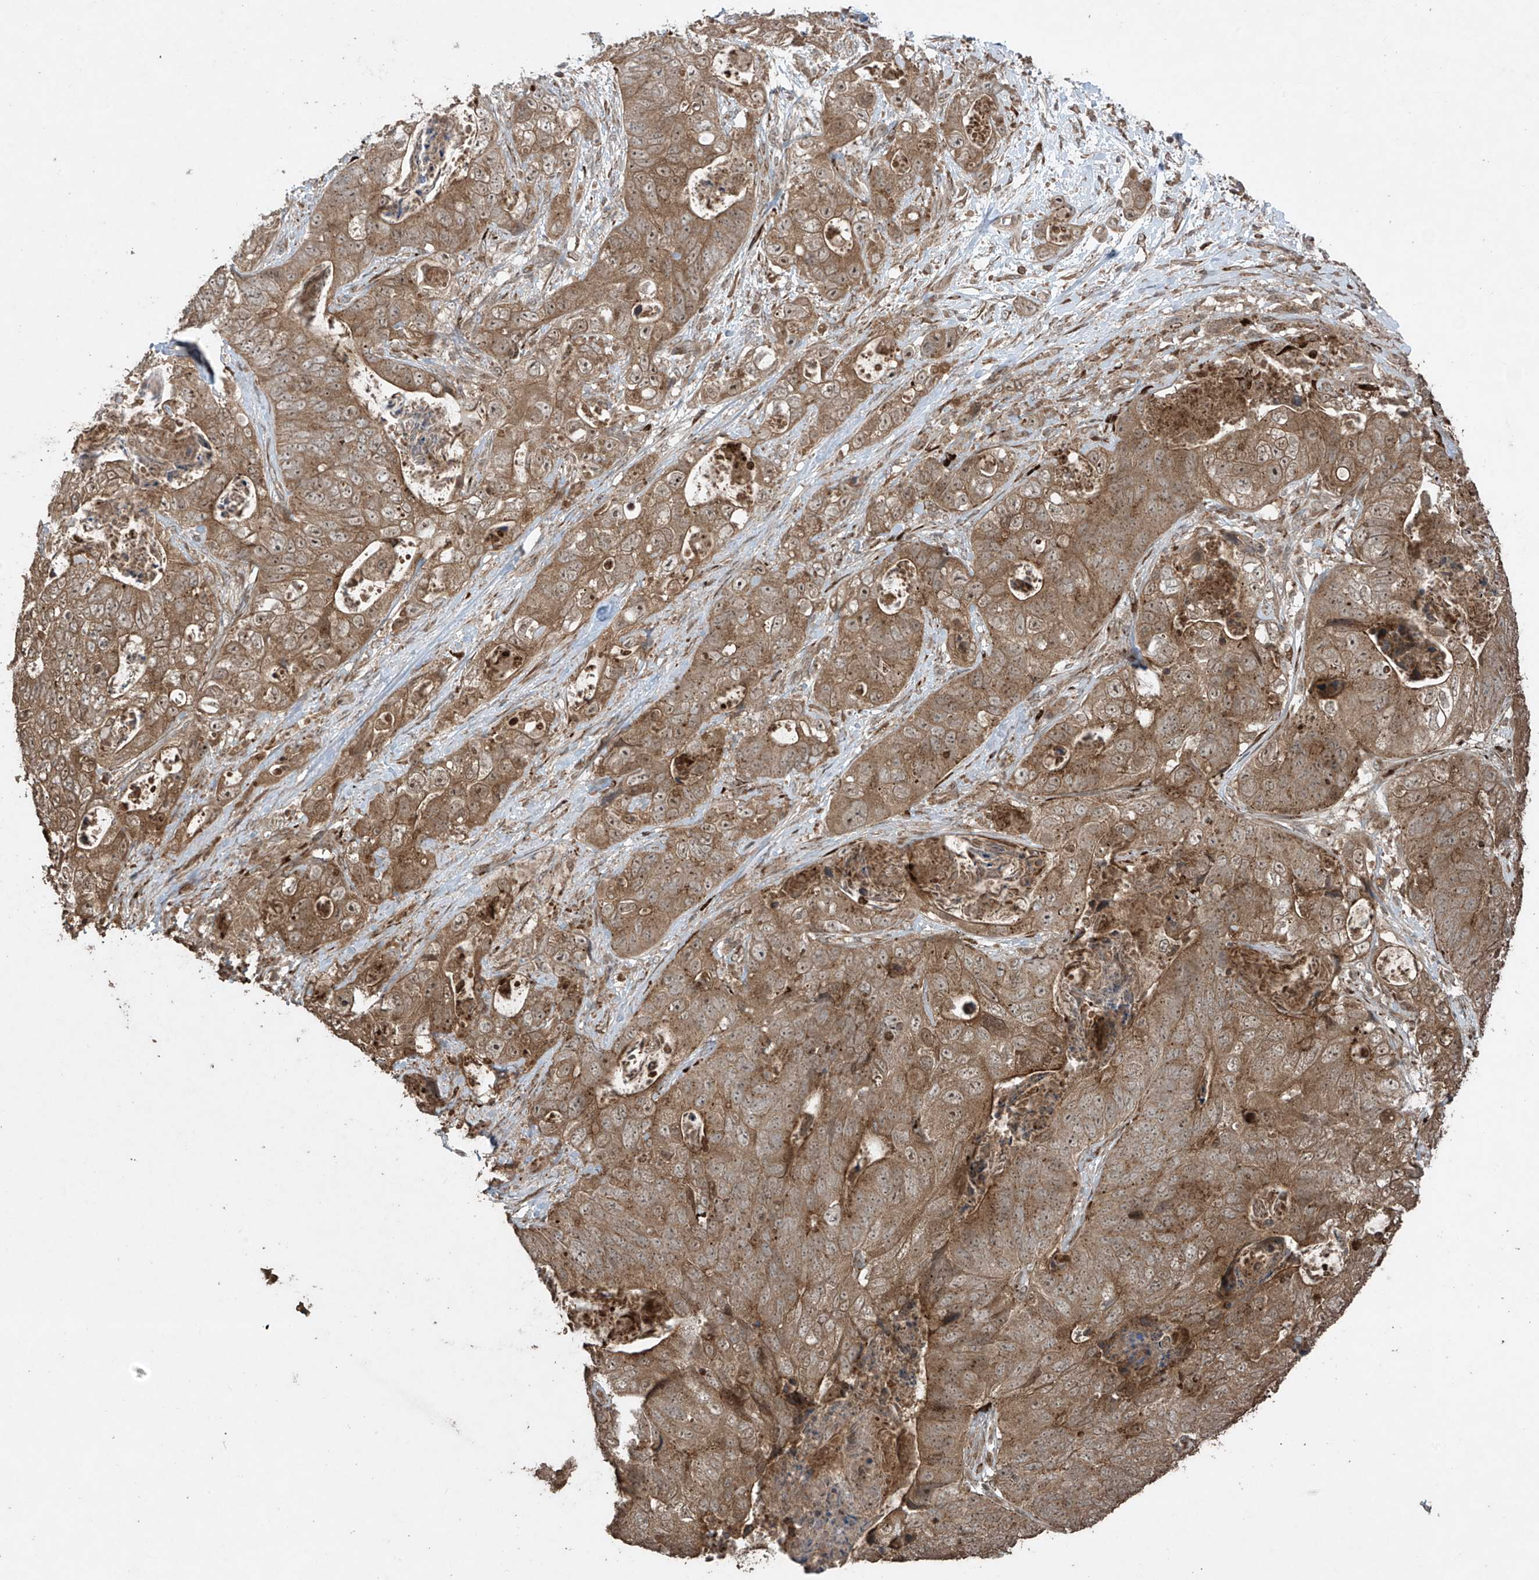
{"staining": {"intensity": "moderate", "quantity": ">75%", "location": "cytoplasmic/membranous"}, "tissue": "stomach cancer", "cell_type": "Tumor cells", "image_type": "cancer", "snomed": [{"axis": "morphology", "description": "Adenocarcinoma, NOS"}, {"axis": "topography", "description": "Stomach"}], "caption": "An image showing moderate cytoplasmic/membranous expression in approximately >75% of tumor cells in stomach cancer, as visualized by brown immunohistochemical staining.", "gene": "PGPEP1", "patient": {"sex": "female", "age": 89}}